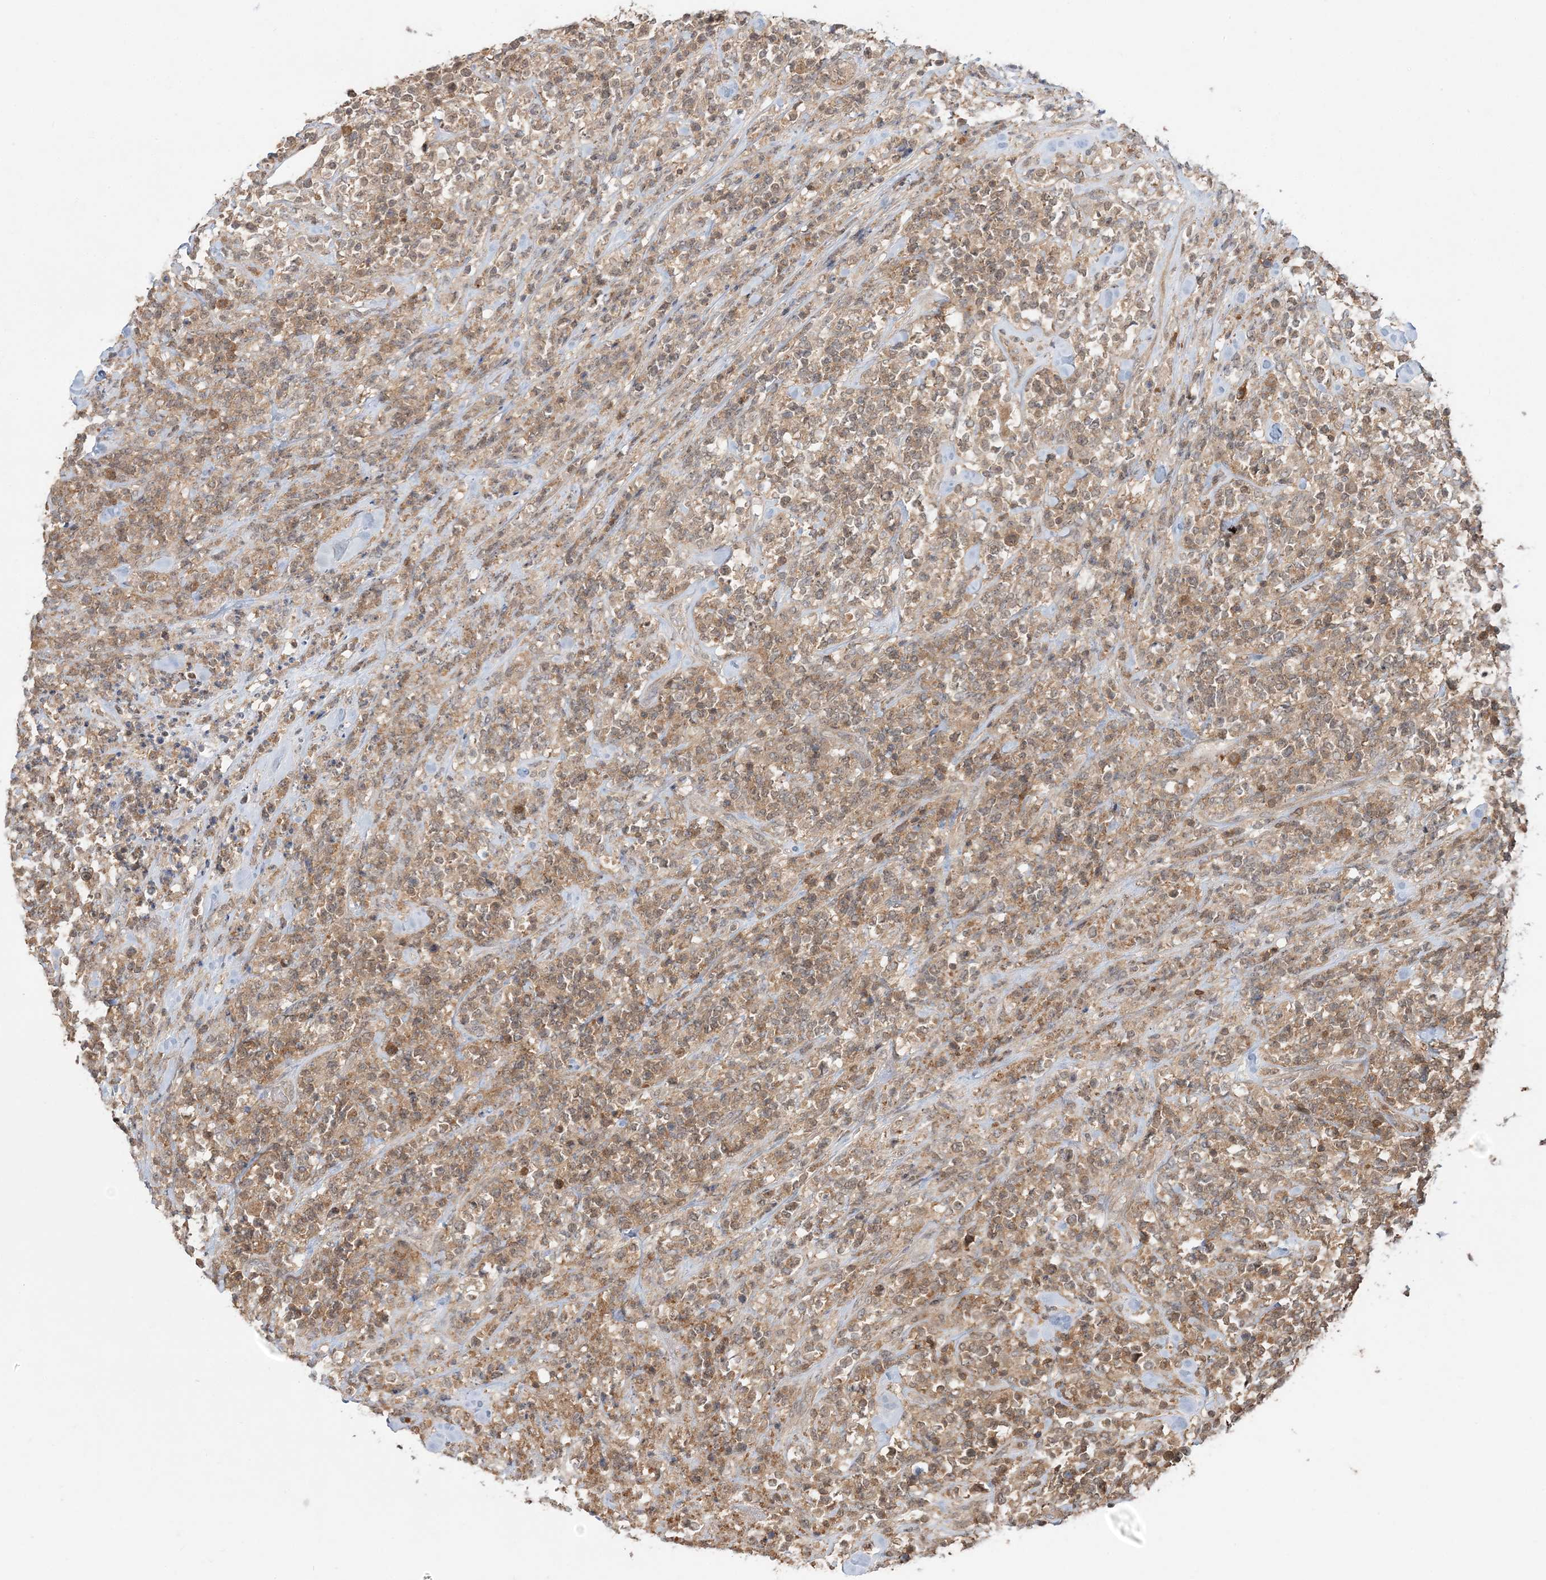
{"staining": {"intensity": "weak", "quantity": ">75%", "location": "cytoplasmic/membranous"}, "tissue": "lymphoma", "cell_type": "Tumor cells", "image_type": "cancer", "snomed": [{"axis": "morphology", "description": "Malignant lymphoma, non-Hodgkin's type, High grade"}, {"axis": "topography", "description": "Soft tissue"}], "caption": "This is an image of immunohistochemistry staining of malignant lymphoma, non-Hodgkin's type (high-grade), which shows weak expression in the cytoplasmic/membranous of tumor cells.", "gene": "CAB39", "patient": {"sex": "male", "age": 18}}